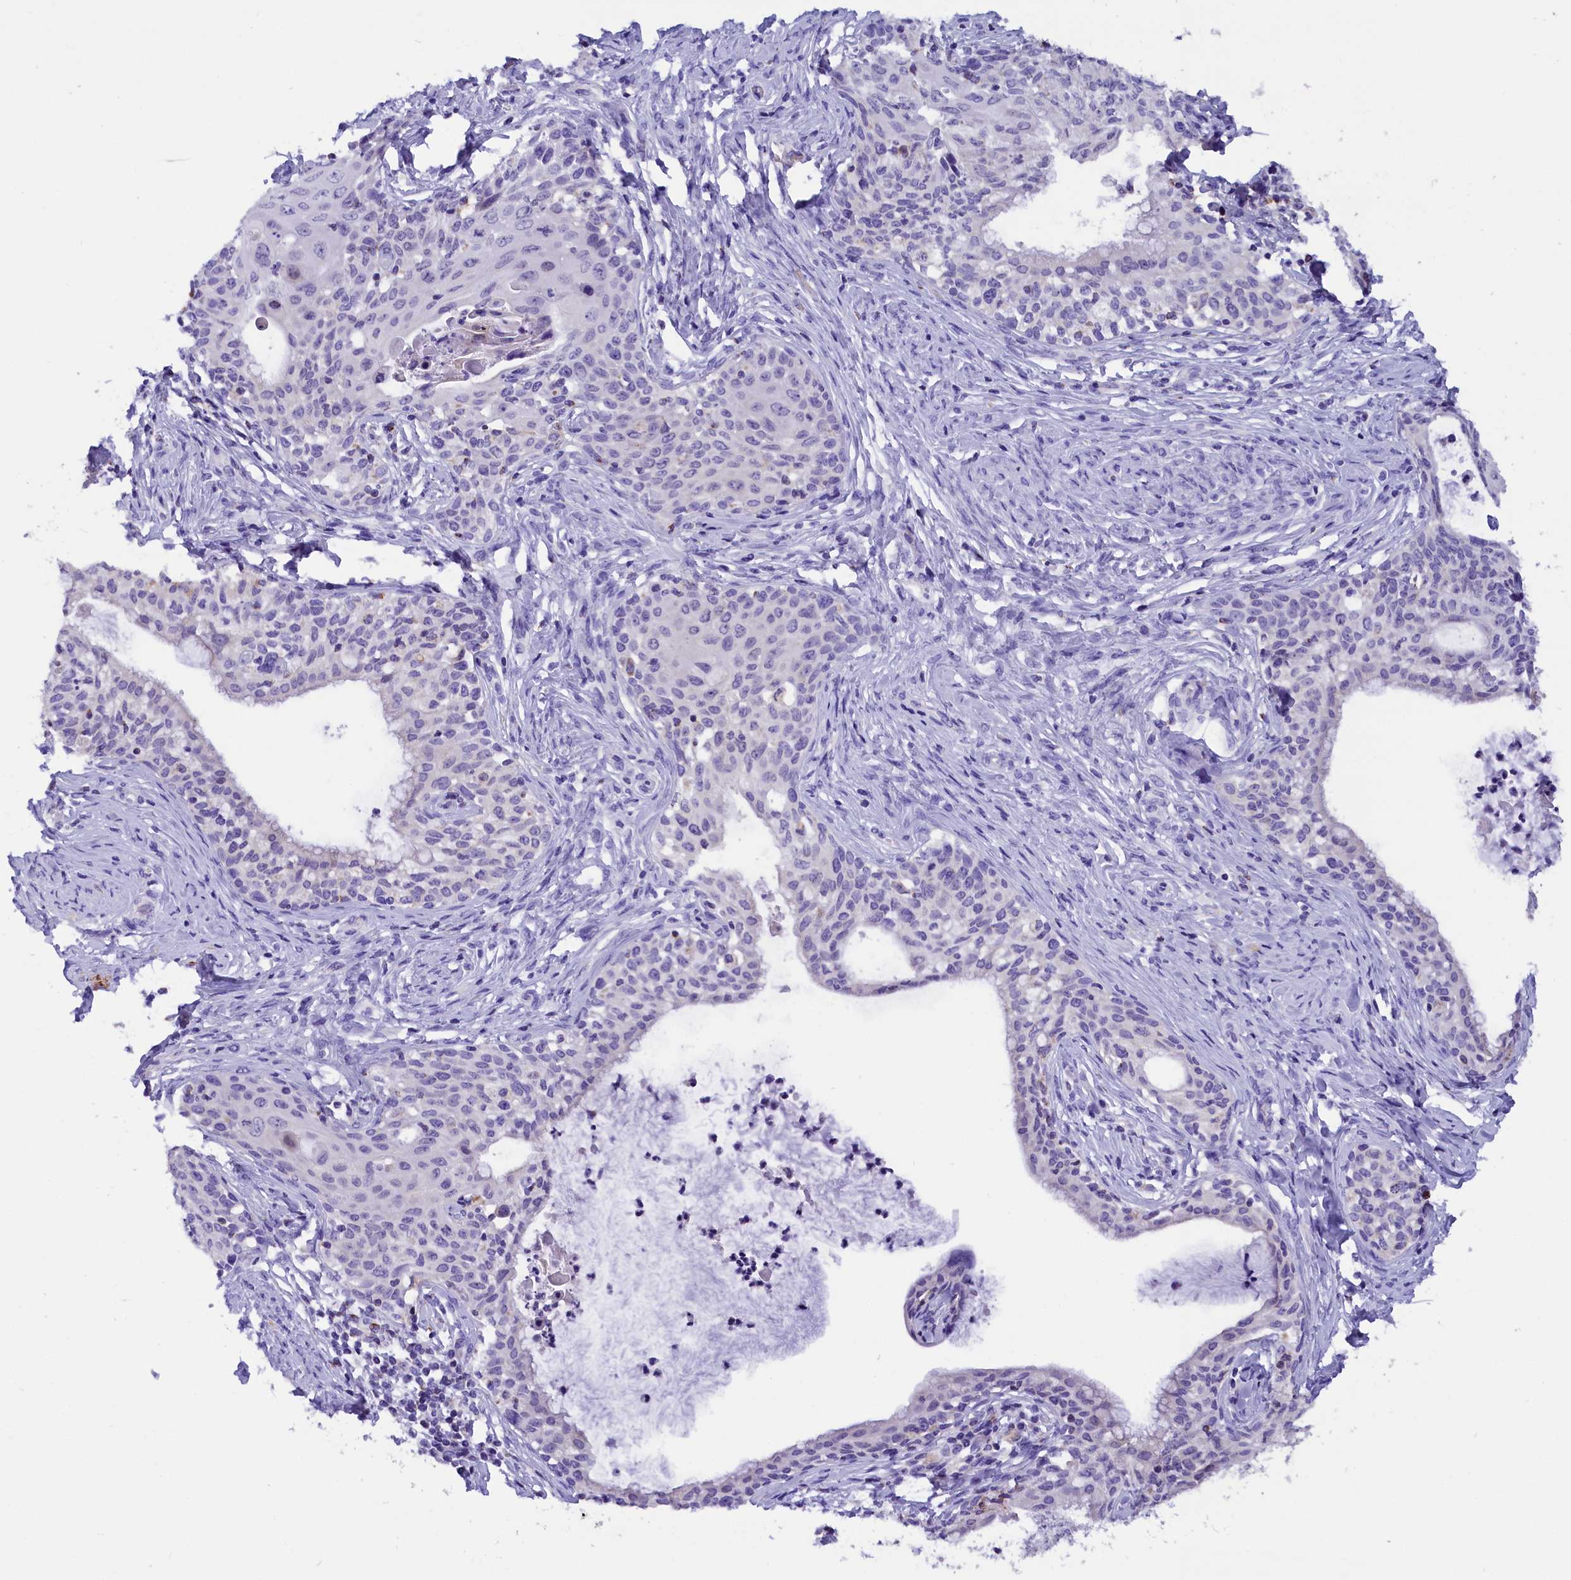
{"staining": {"intensity": "negative", "quantity": "none", "location": "none"}, "tissue": "cervical cancer", "cell_type": "Tumor cells", "image_type": "cancer", "snomed": [{"axis": "morphology", "description": "Squamous cell carcinoma, NOS"}, {"axis": "morphology", "description": "Adenocarcinoma, NOS"}, {"axis": "topography", "description": "Cervix"}], "caption": "DAB (3,3'-diaminobenzidine) immunohistochemical staining of cervical adenocarcinoma demonstrates no significant staining in tumor cells.", "gene": "ABAT", "patient": {"sex": "female", "age": 52}}